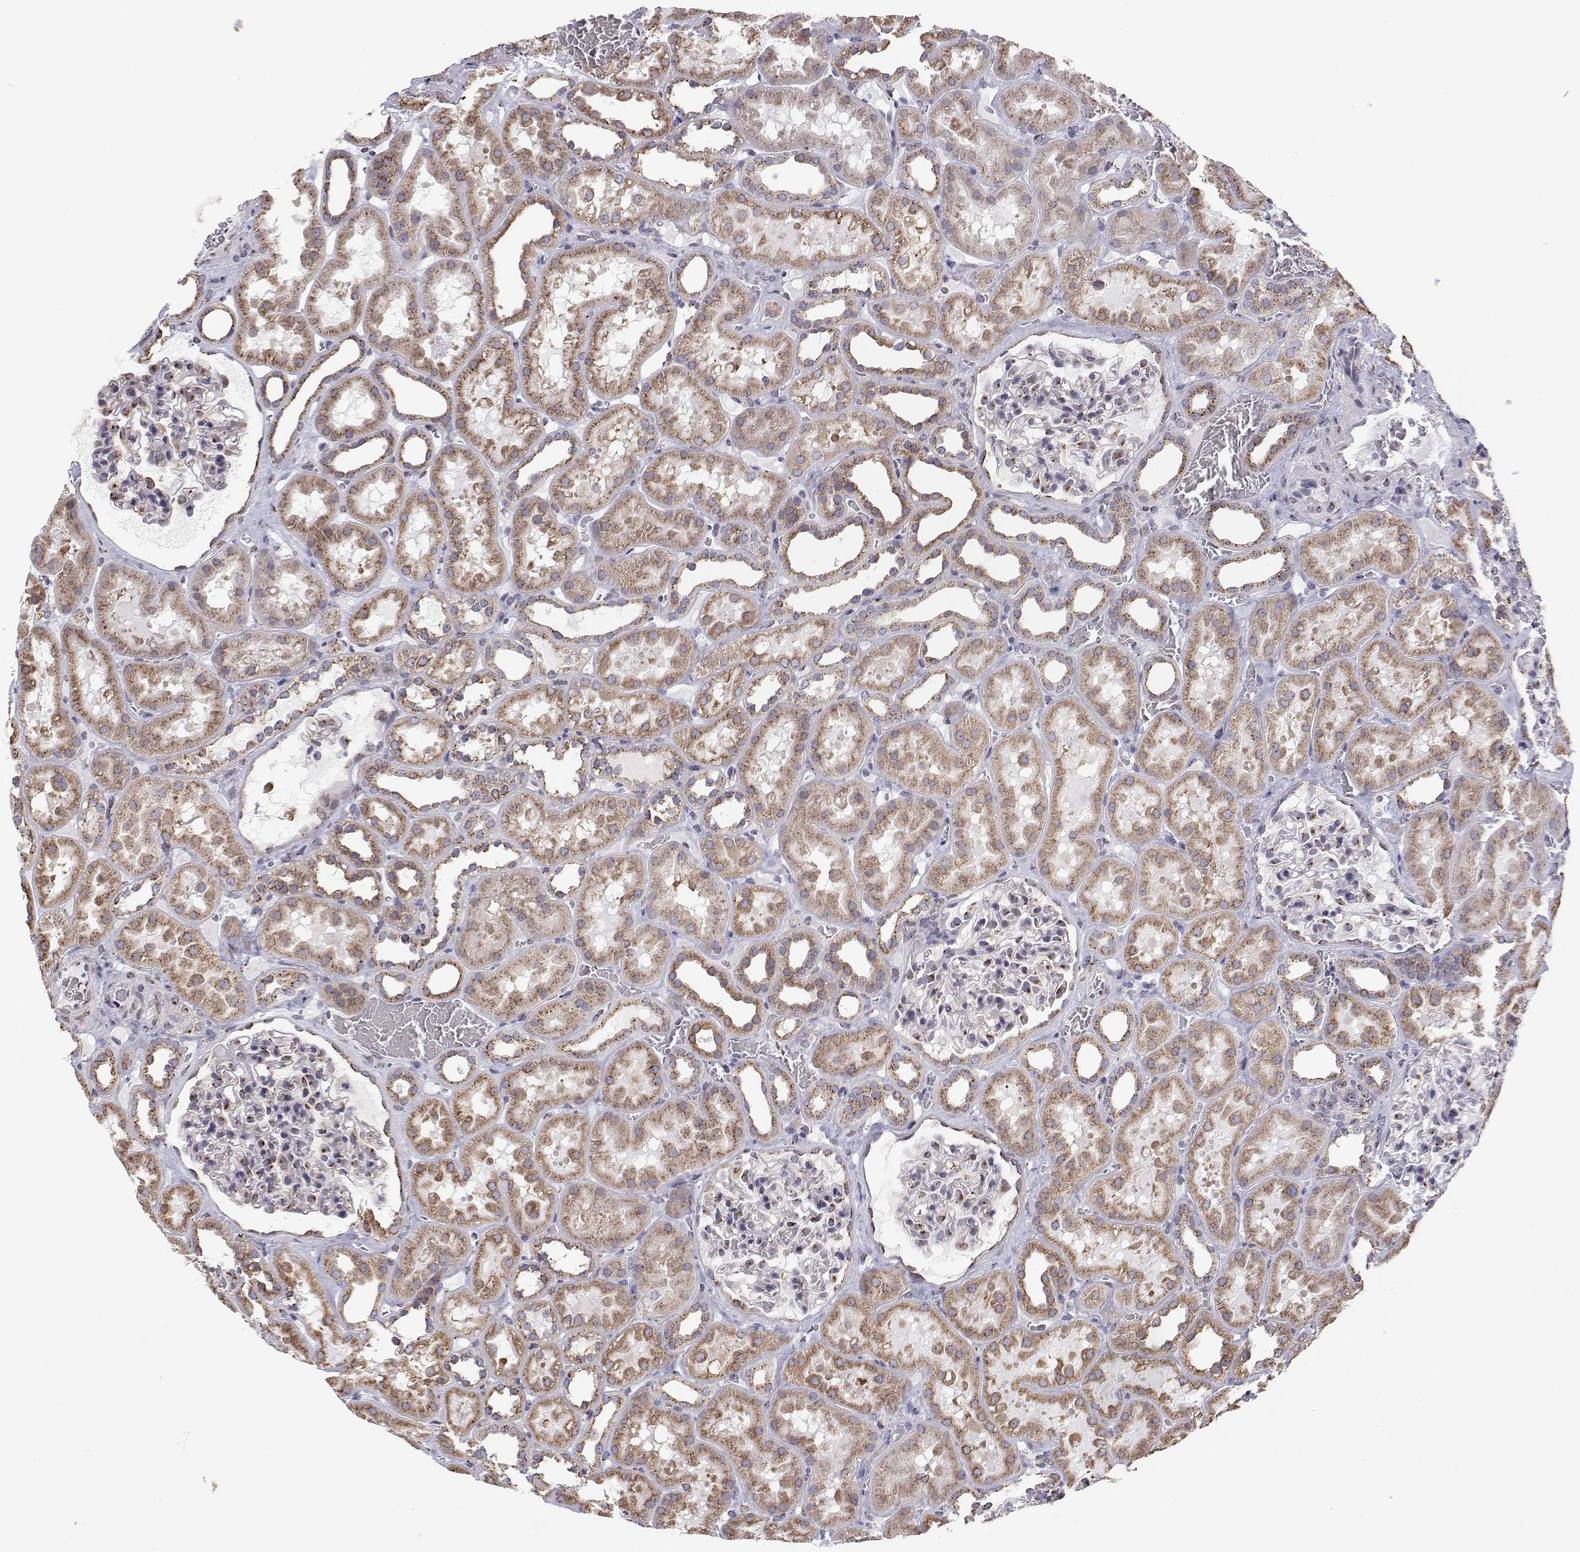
{"staining": {"intensity": "moderate", "quantity": "<25%", "location": "cytoplasmic/membranous"}, "tissue": "kidney", "cell_type": "Cells in glomeruli", "image_type": "normal", "snomed": [{"axis": "morphology", "description": "Normal tissue, NOS"}, {"axis": "topography", "description": "Kidney"}], "caption": "IHC staining of benign kidney, which exhibits low levels of moderate cytoplasmic/membranous positivity in about <25% of cells in glomeruli indicating moderate cytoplasmic/membranous protein staining. The staining was performed using DAB (3,3'-diaminobenzidine) (brown) for protein detection and nuclei were counterstained in hematoxylin (blue).", "gene": "STARD13", "patient": {"sex": "female", "age": 41}}